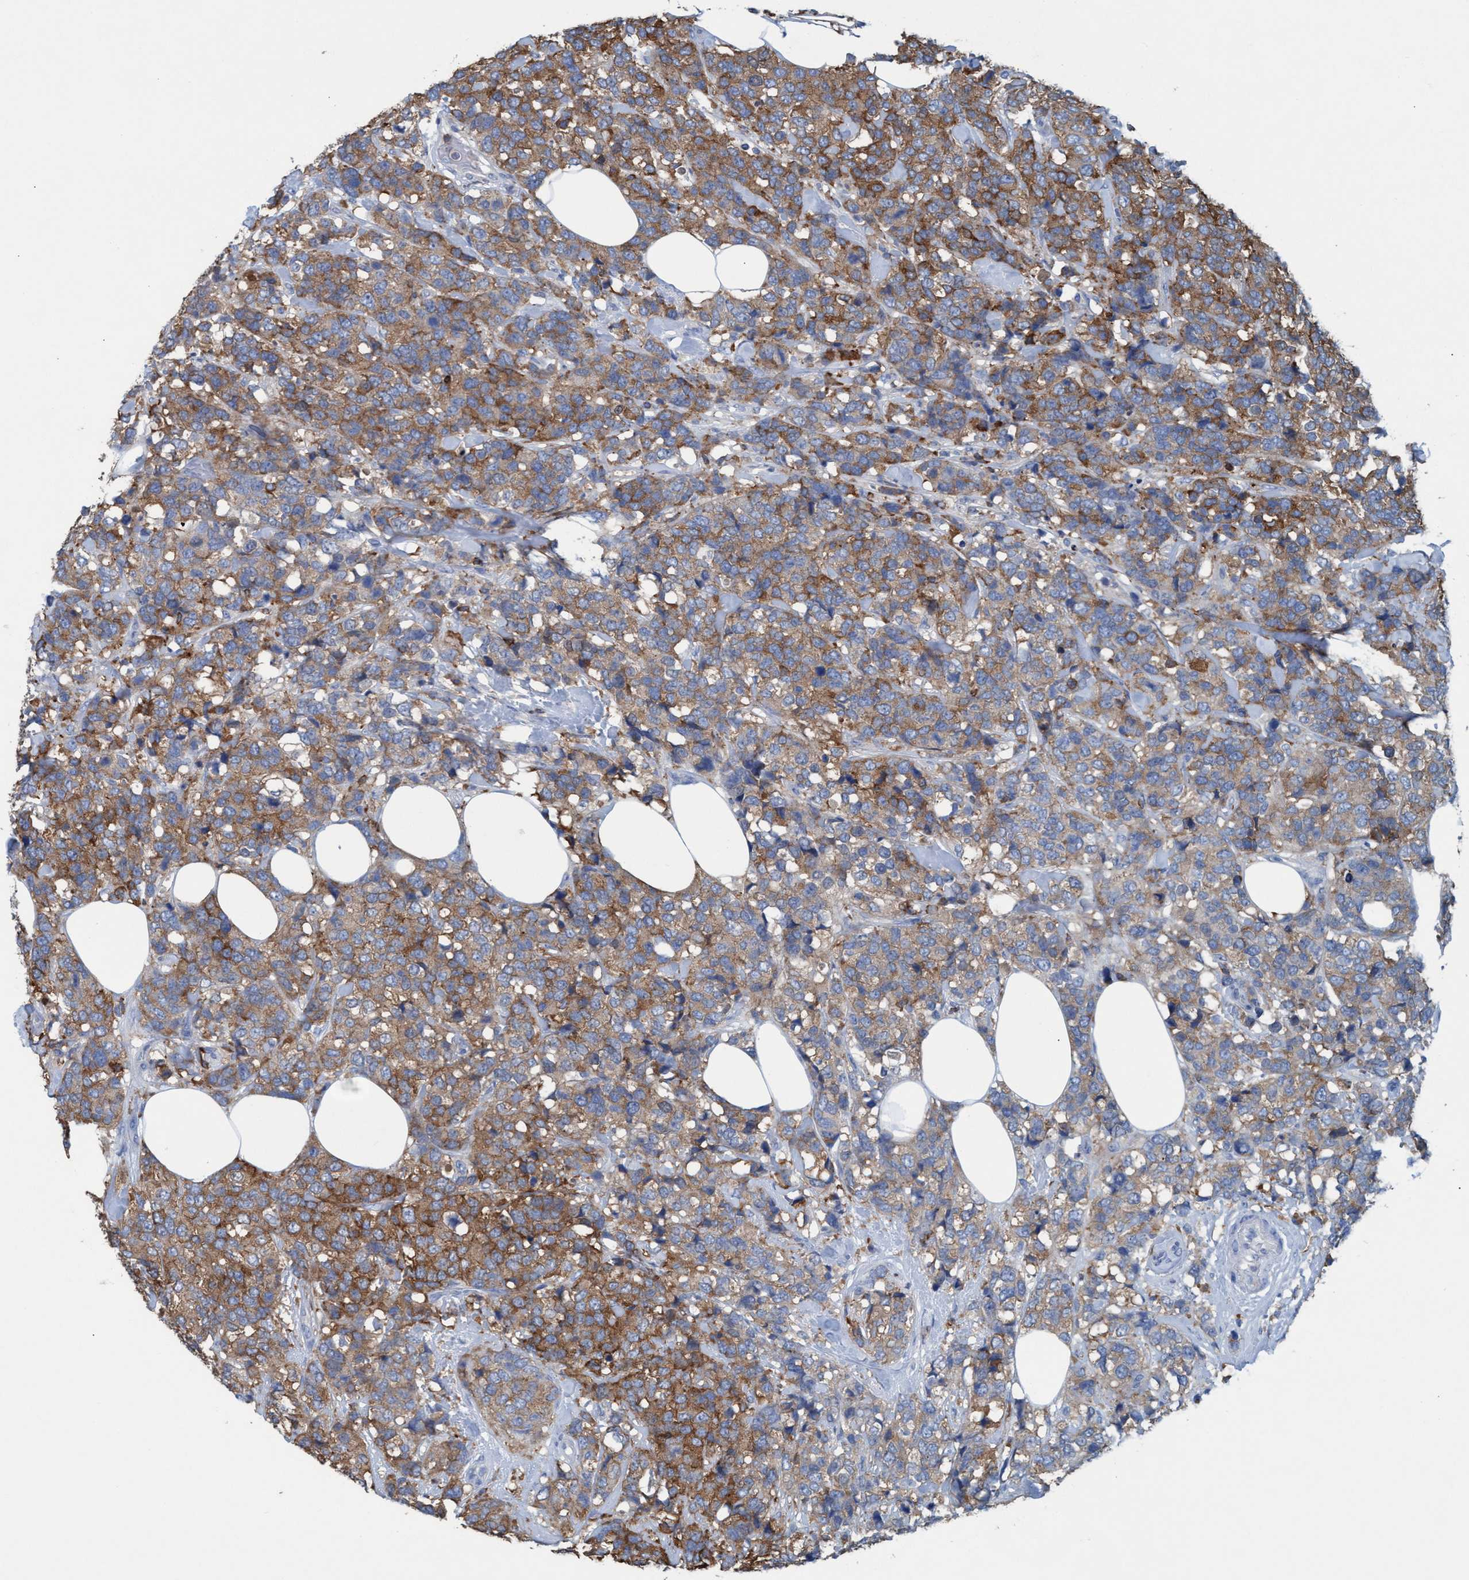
{"staining": {"intensity": "moderate", "quantity": ">75%", "location": "cytoplasmic/membranous"}, "tissue": "breast cancer", "cell_type": "Tumor cells", "image_type": "cancer", "snomed": [{"axis": "morphology", "description": "Lobular carcinoma"}, {"axis": "topography", "description": "Breast"}], "caption": "Protein expression analysis of human breast lobular carcinoma reveals moderate cytoplasmic/membranous staining in about >75% of tumor cells.", "gene": "EZR", "patient": {"sex": "female", "age": 59}}